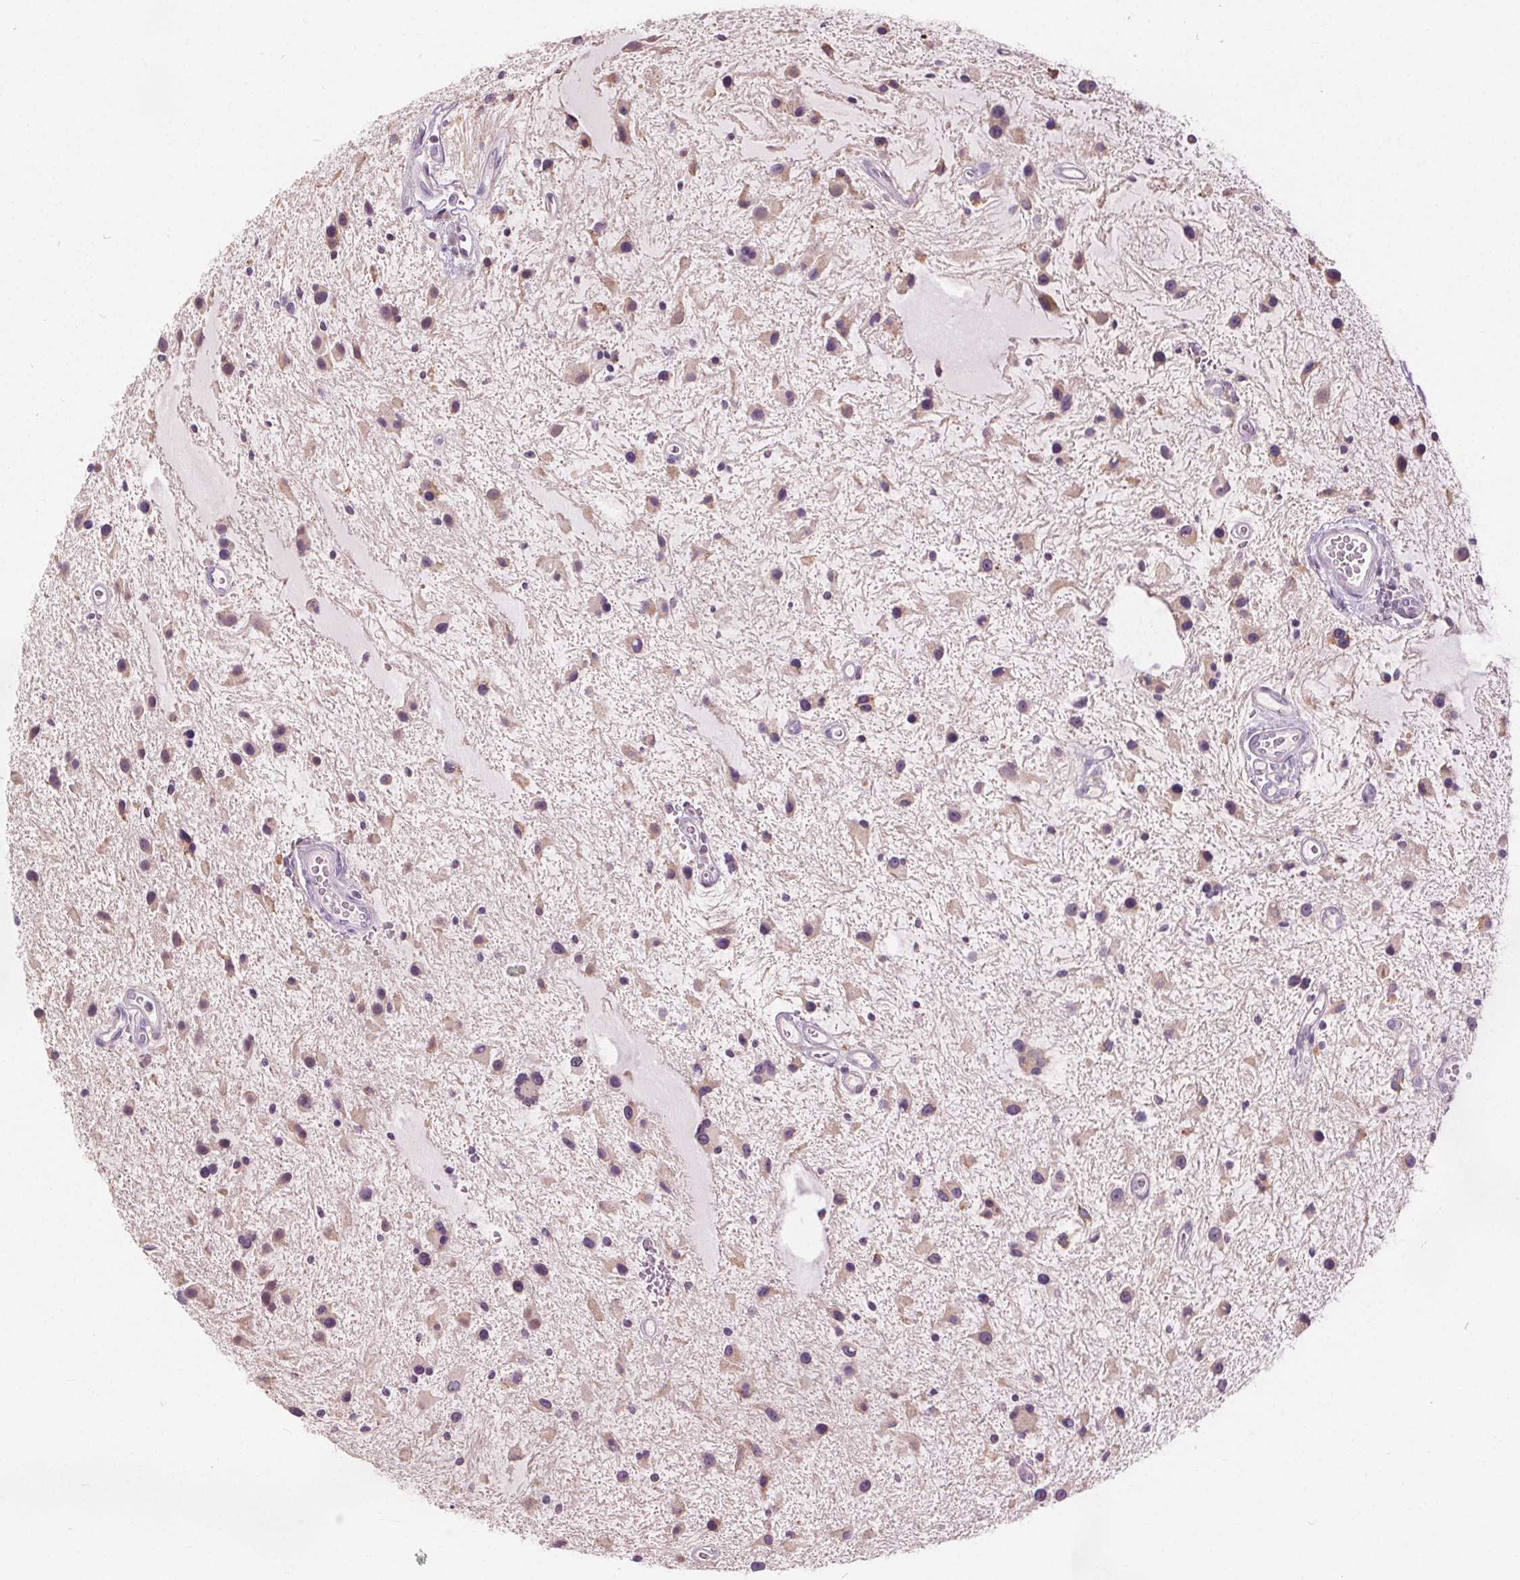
{"staining": {"intensity": "negative", "quantity": "none", "location": "none"}, "tissue": "glioma", "cell_type": "Tumor cells", "image_type": "cancer", "snomed": [{"axis": "morphology", "description": "Glioma, malignant, Low grade"}, {"axis": "topography", "description": "Cerebellum"}], "caption": "Immunohistochemical staining of glioma demonstrates no significant staining in tumor cells. (Brightfield microscopy of DAB immunohistochemistry at high magnification).", "gene": "ACOX2", "patient": {"sex": "female", "age": 14}}